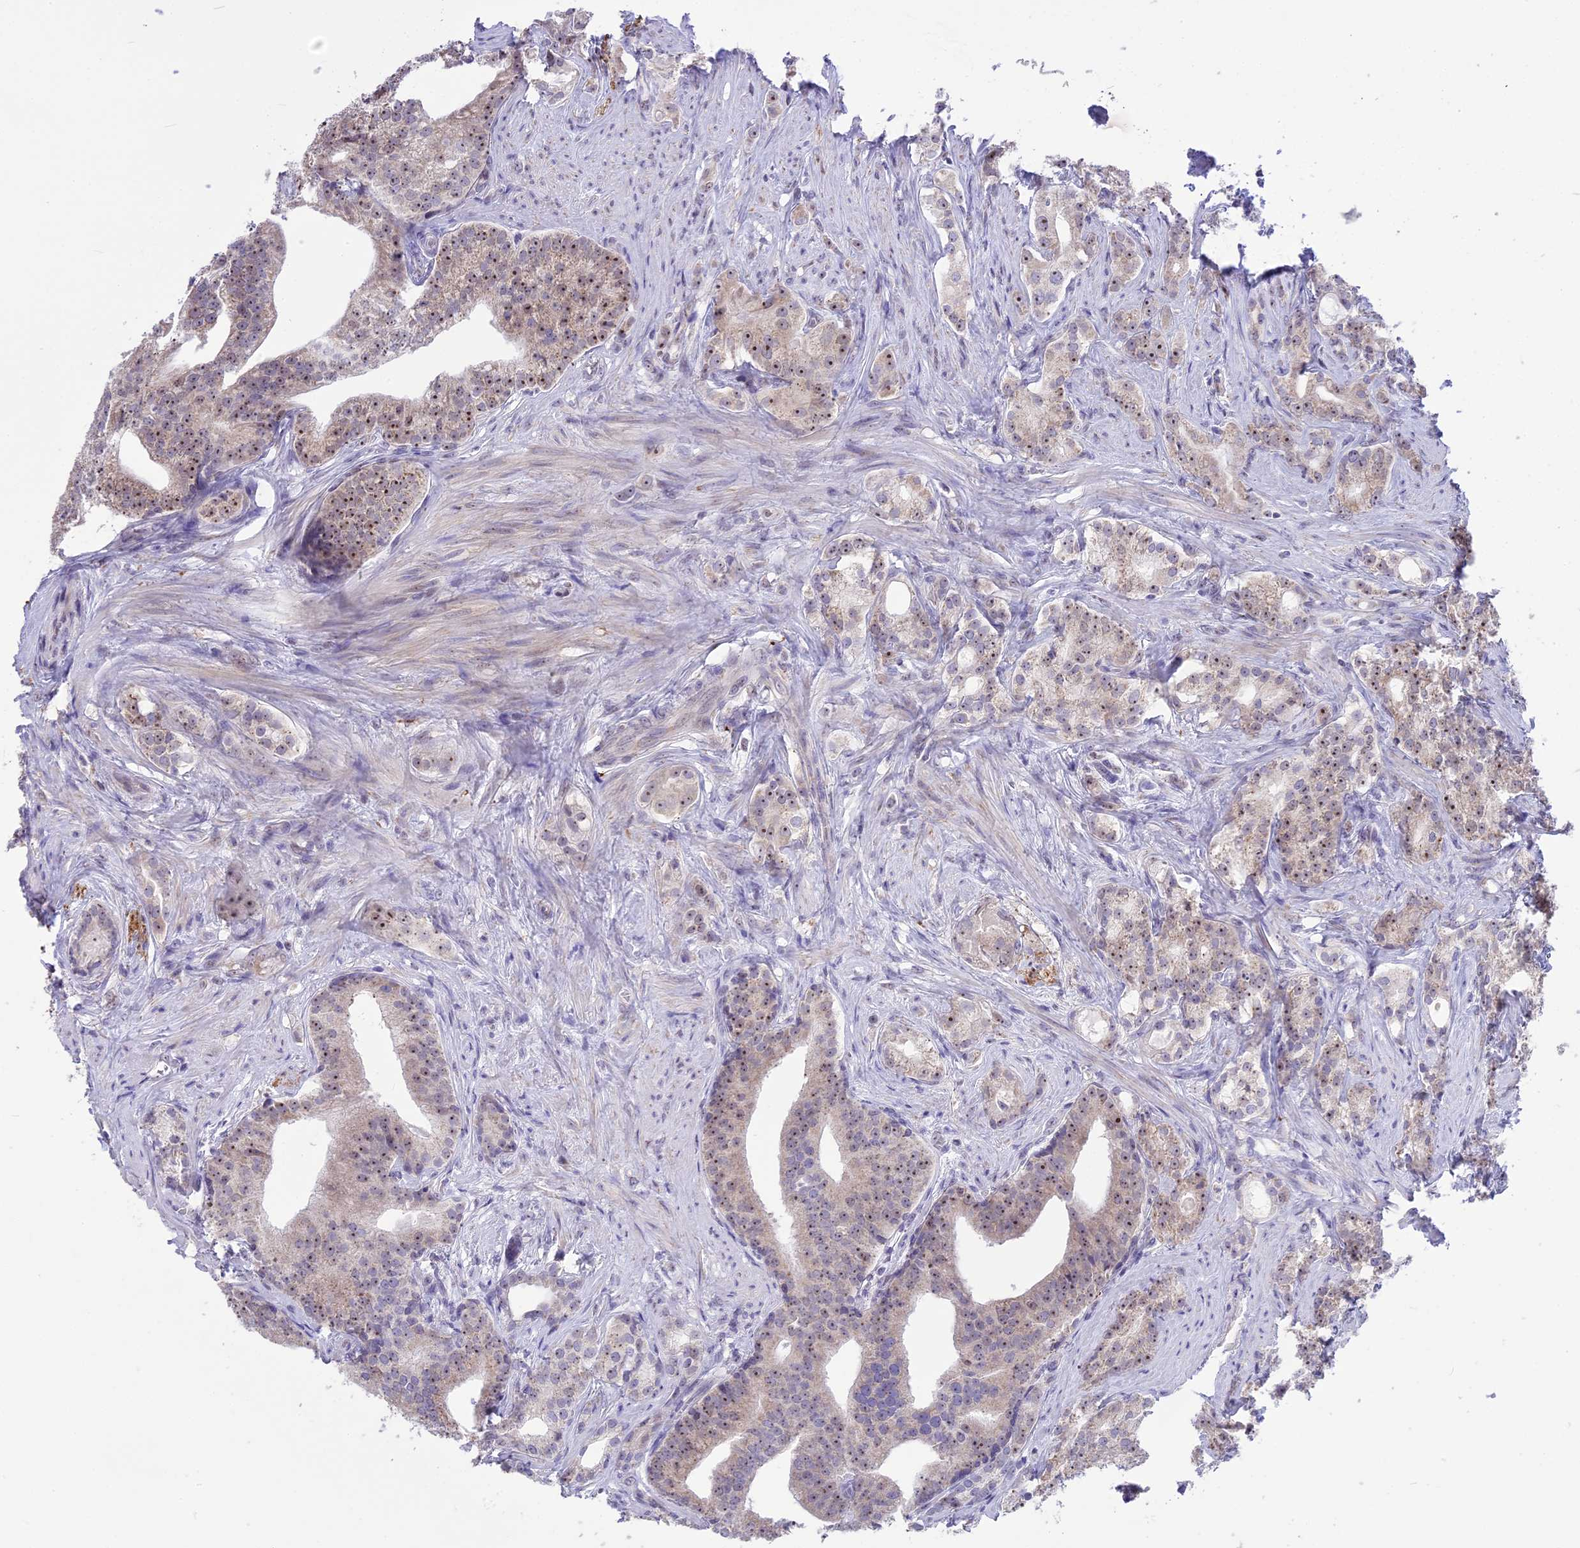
{"staining": {"intensity": "moderate", "quantity": "25%-75%", "location": "nuclear"}, "tissue": "prostate cancer", "cell_type": "Tumor cells", "image_type": "cancer", "snomed": [{"axis": "morphology", "description": "Adenocarcinoma, Low grade"}, {"axis": "topography", "description": "Prostate"}], "caption": "Immunohistochemical staining of prostate cancer (low-grade adenocarcinoma) reveals medium levels of moderate nuclear positivity in about 25%-75% of tumor cells.", "gene": "CMSS1", "patient": {"sex": "male", "age": 71}}